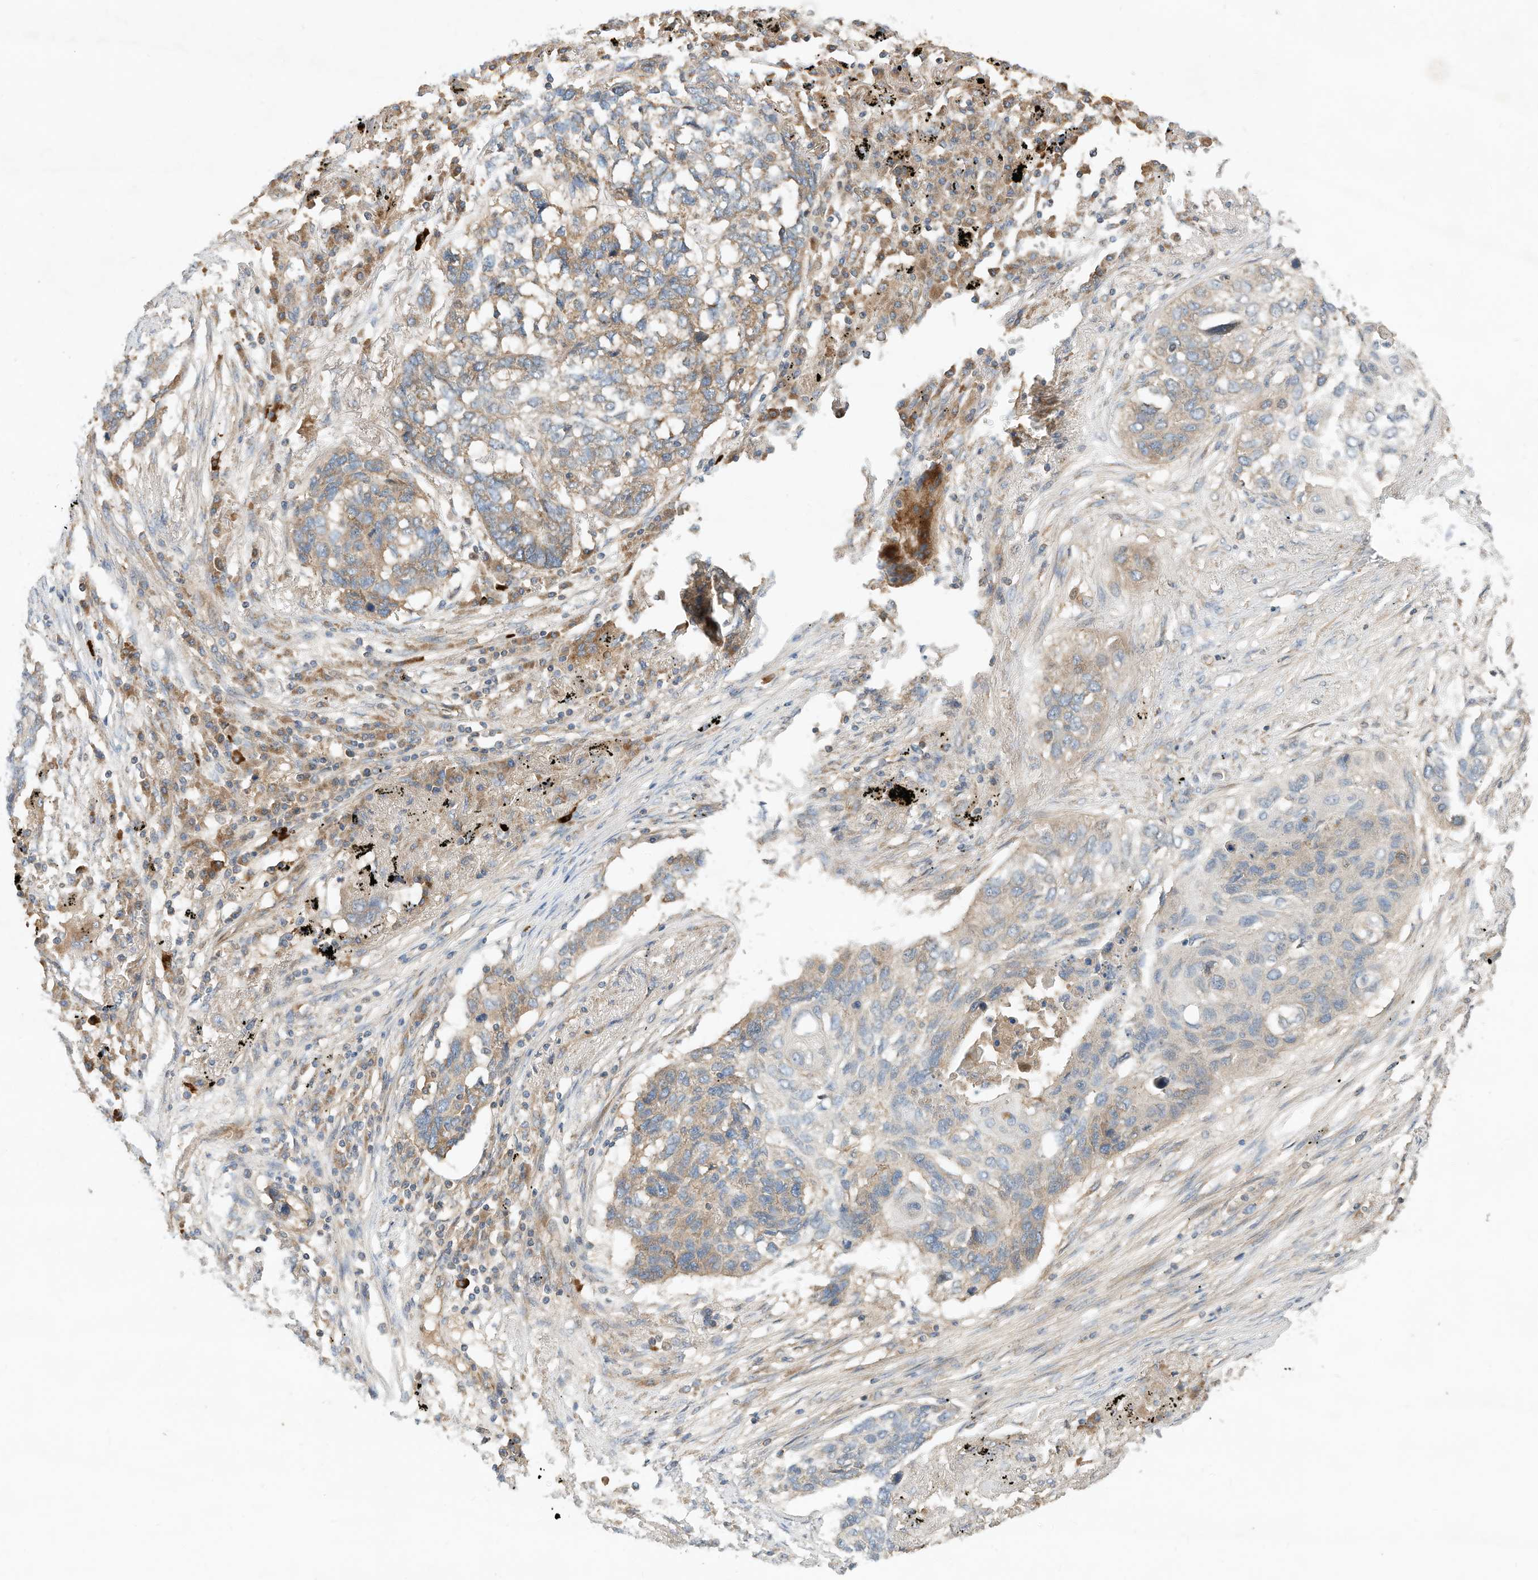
{"staining": {"intensity": "moderate", "quantity": "25%-75%", "location": "cytoplasmic/membranous"}, "tissue": "lung cancer", "cell_type": "Tumor cells", "image_type": "cancer", "snomed": [{"axis": "morphology", "description": "Squamous cell carcinoma, NOS"}, {"axis": "topography", "description": "Lung"}], "caption": "Brown immunohistochemical staining in lung cancer displays moderate cytoplasmic/membranous positivity in approximately 25%-75% of tumor cells. (brown staining indicates protein expression, while blue staining denotes nuclei).", "gene": "CPAMD8", "patient": {"sex": "female", "age": 63}}